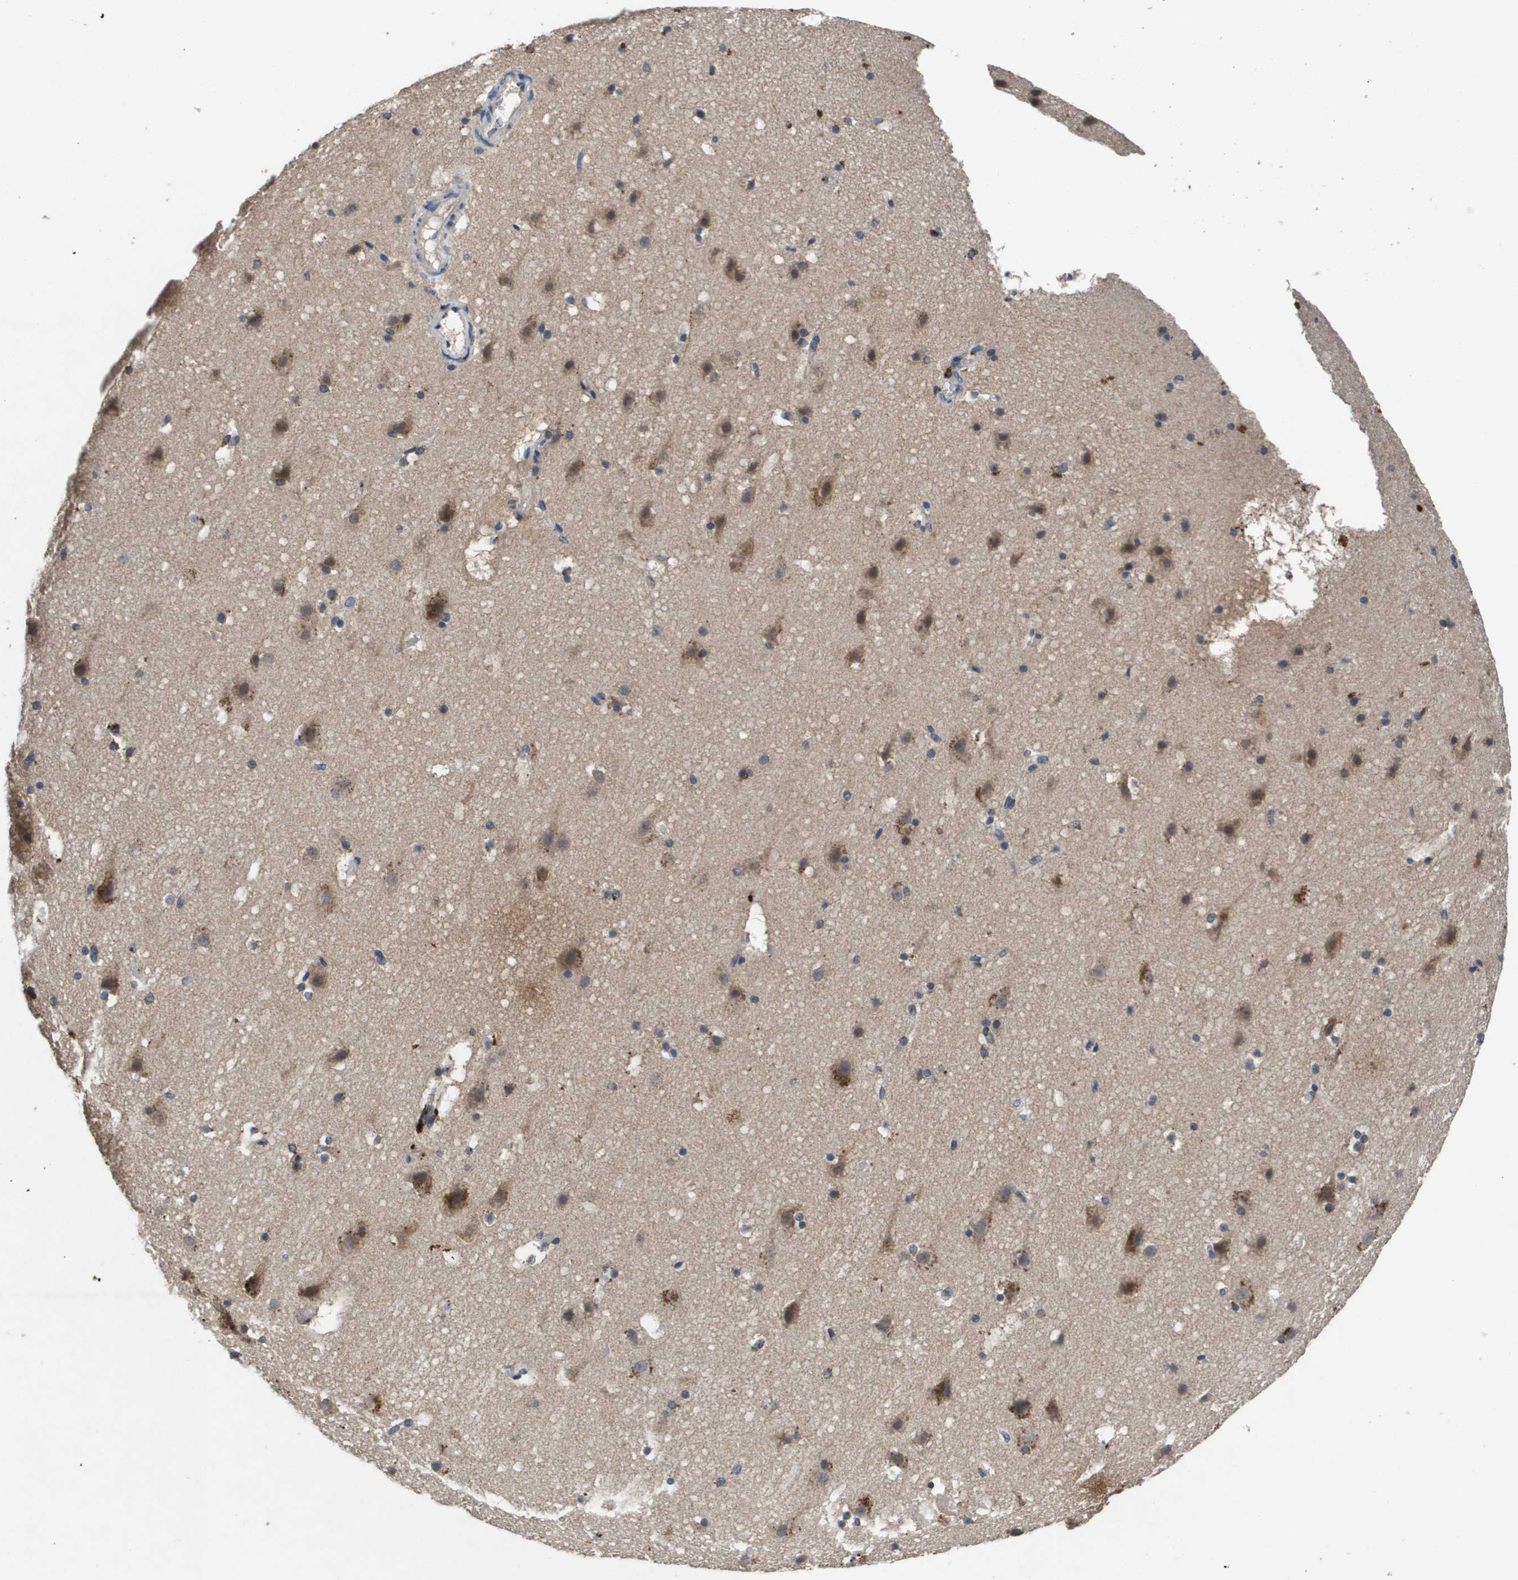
{"staining": {"intensity": "negative", "quantity": "none", "location": "none"}, "tissue": "cerebral cortex", "cell_type": "Endothelial cells", "image_type": "normal", "snomed": [{"axis": "morphology", "description": "Normal tissue, NOS"}, {"axis": "topography", "description": "Cerebral cortex"}], "caption": "An immunohistochemistry (IHC) micrograph of benign cerebral cortex is shown. There is no staining in endothelial cells of cerebral cortex.", "gene": "PROC", "patient": {"sex": "male", "age": 45}}